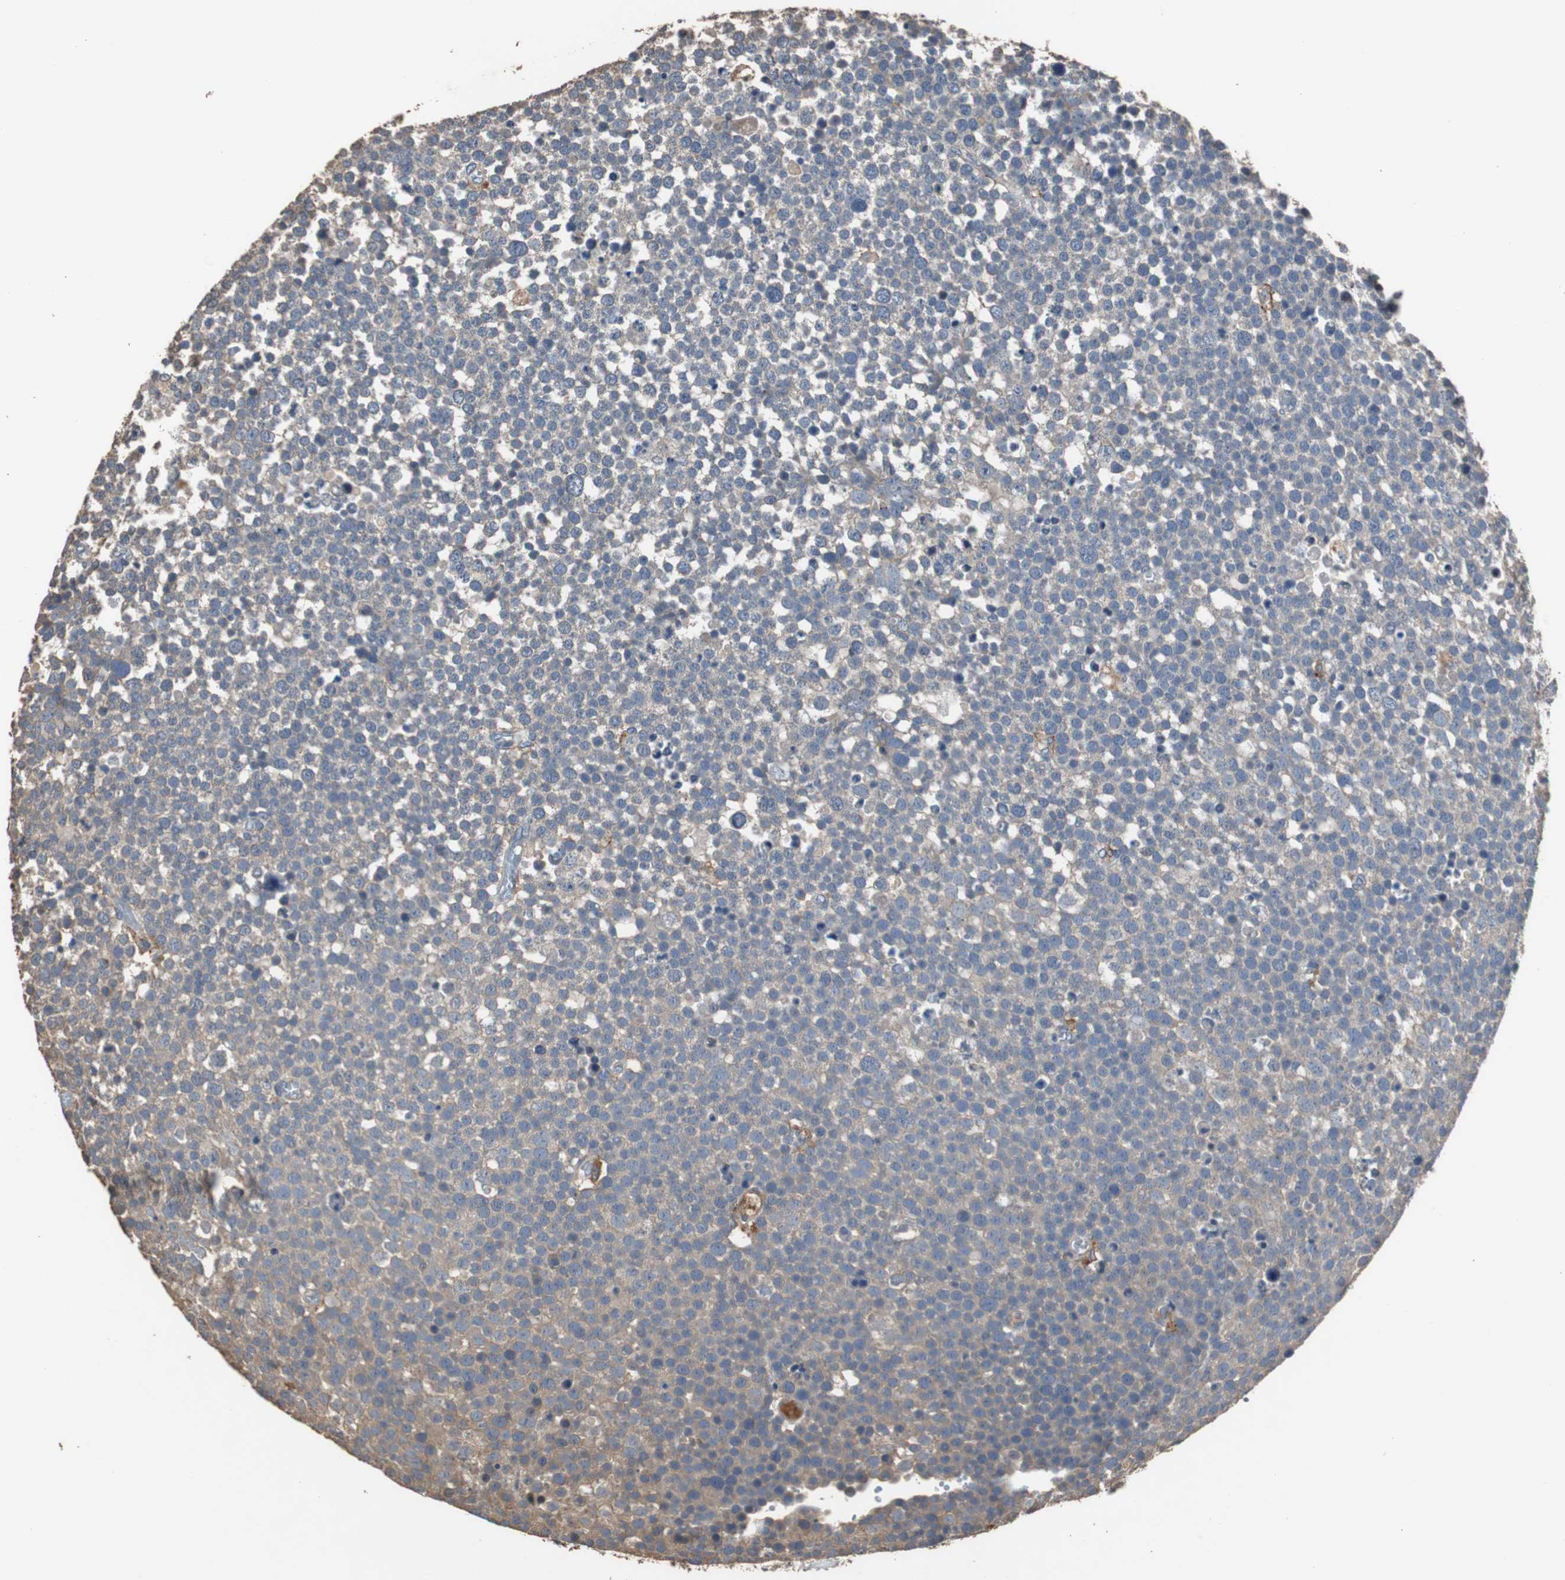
{"staining": {"intensity": "weak", "quantity": "25%-75%", "location": "cytoplasmic/membranous"}, "tissue": "testis cancer", "cell_type": "Tumor cells", "image_type": "cancer", "snomed": [{"axis": "morphology", "description": "Seminoma, NOS"}, {"axis": "topography", "description": "Testis"}], "caption": "The histopathology image shows a brown stain indicating the presence of a protein in the cytoplasmic/membranous of tumor cells in testis seminoma.", "gene": "SCIMP", "patient": {"sex": "male", "age": 71}}